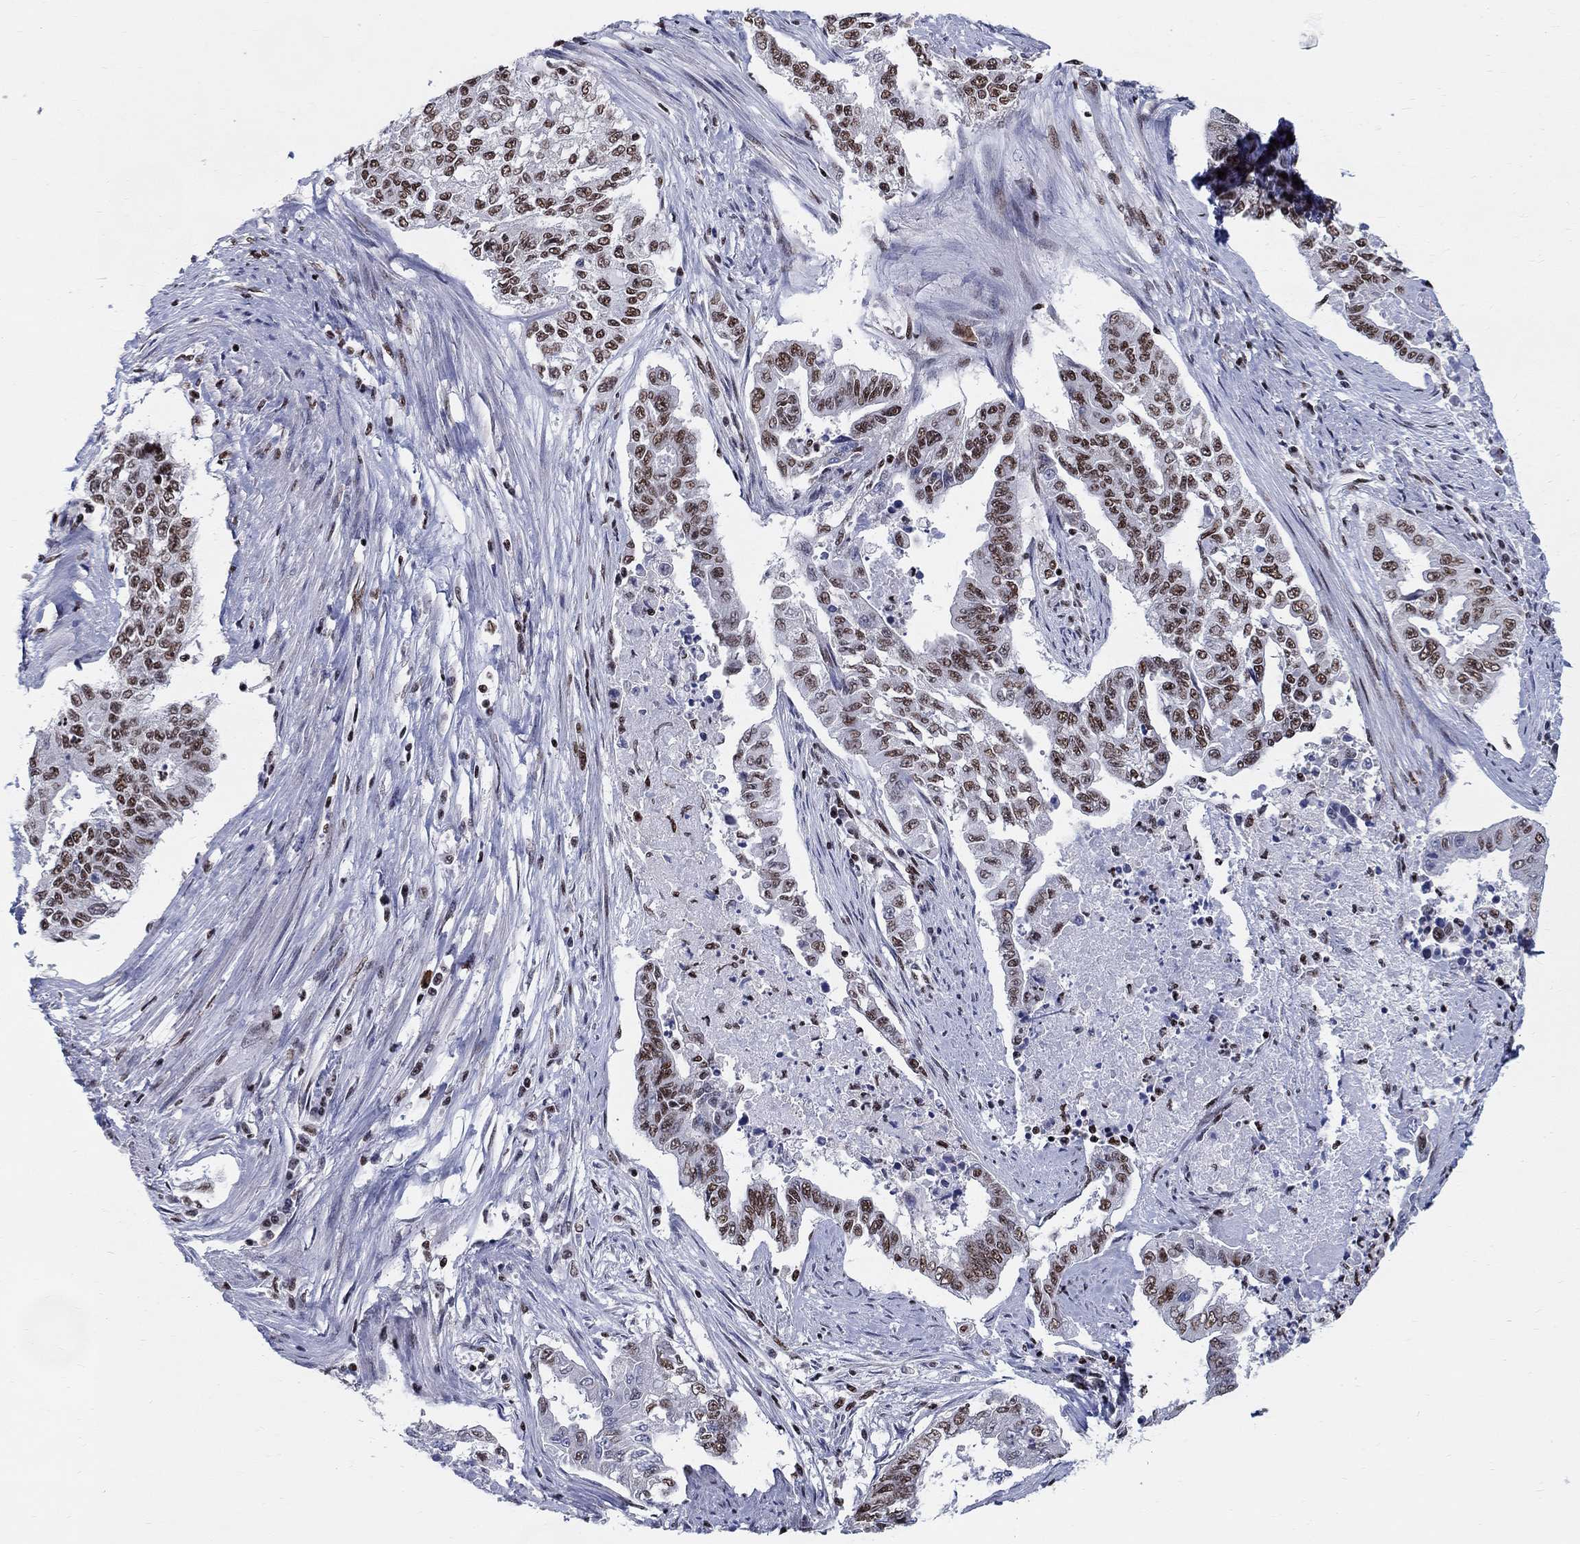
{"staining": {"intensity": "moderate", "quantity": ">75%", "location": "nuclear"}, "tissue": "endometrial cancer", "cell_type": "Tumor cells", "image_type": "cancer", "snomed": [{"axis": "morphology", "description": "Adenocarcinoma, NOS"}, {"axis": "topography", "description": "Uterus"}], "caption": "A brown stain highlights moderate nuclear staining of a protein in human endometrial cancer (adenocarcinoma) tumor cells.", "gene": "FBXO16", "patient": {"sex": "female", "age": 59}}